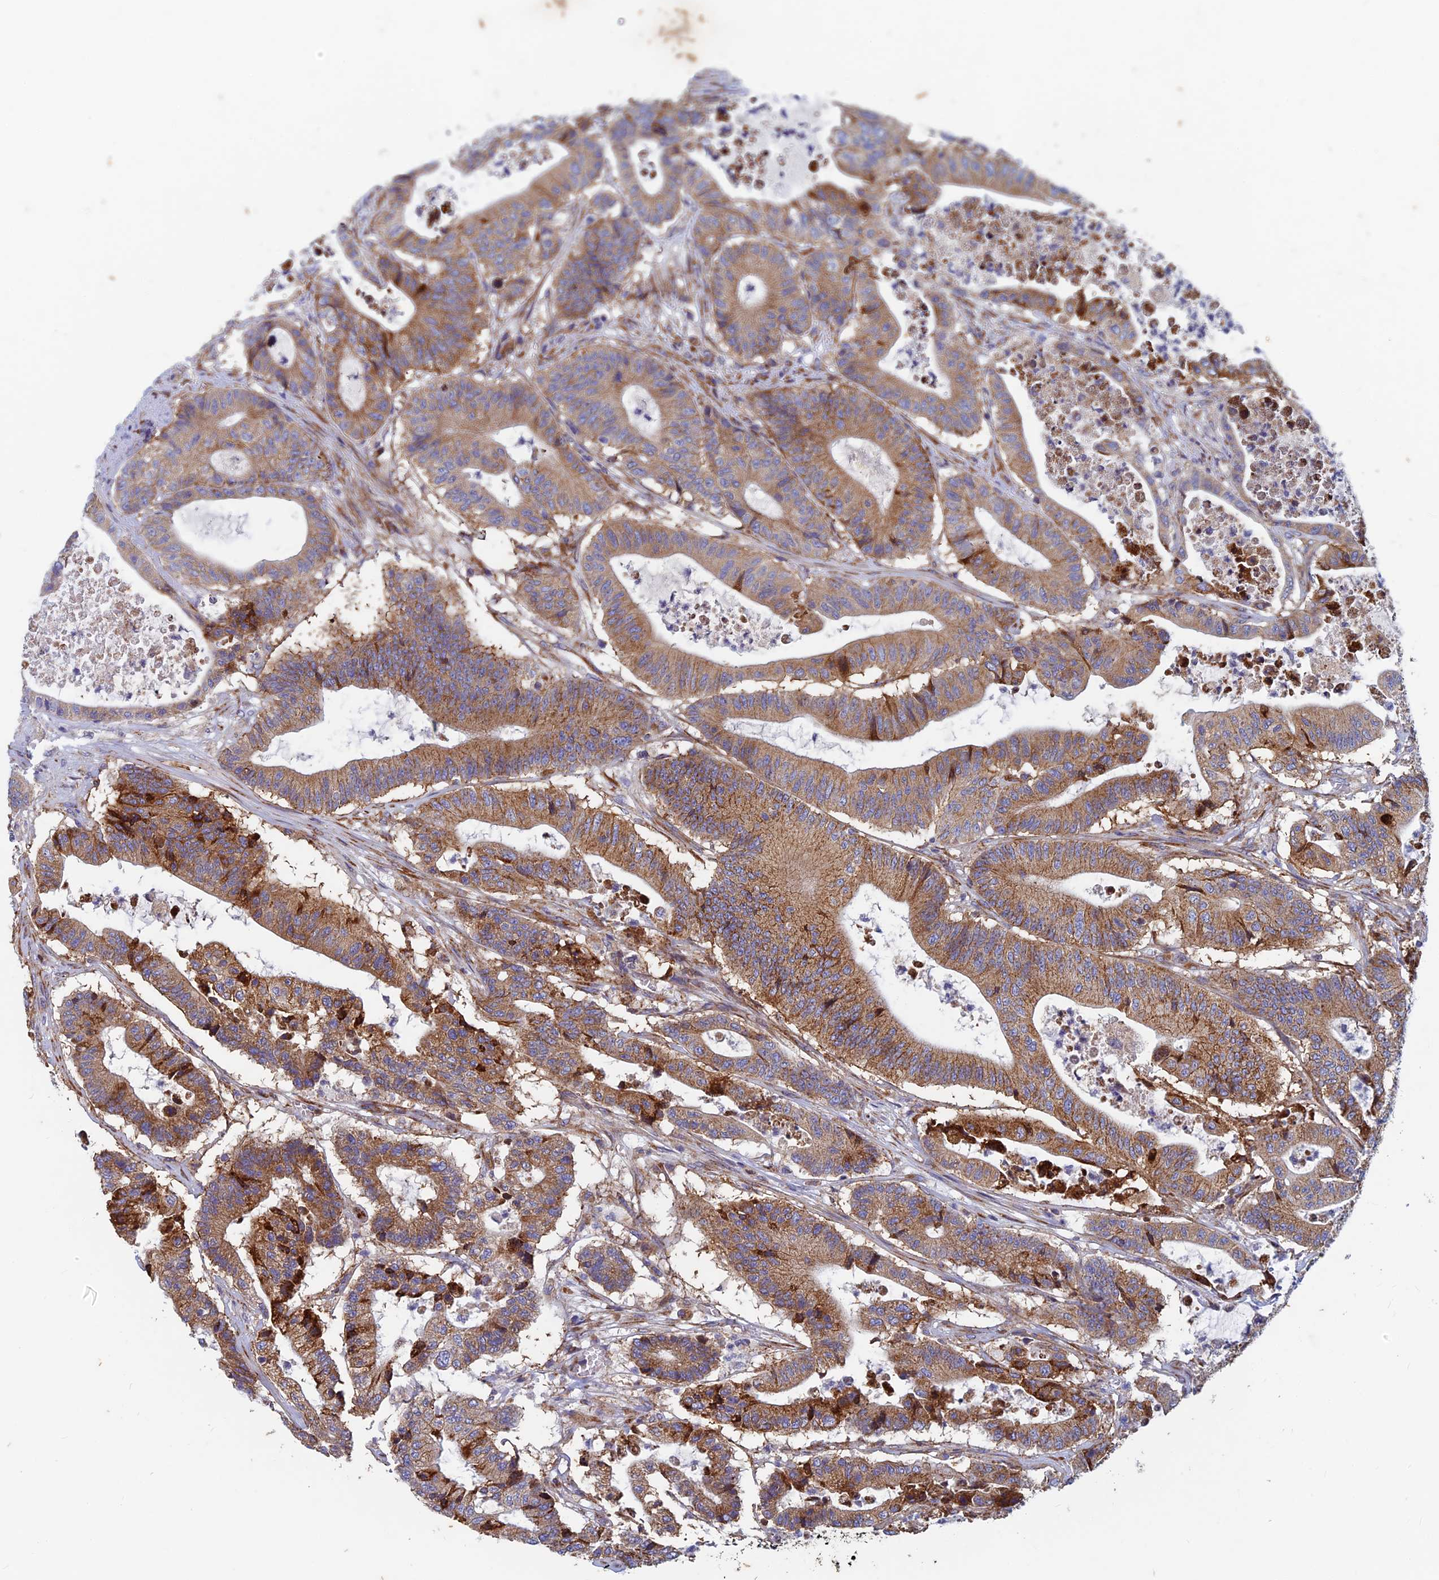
{"staining": {"intensity": "moderate", "quantity": ">75%", "location": "cytoplasmic/membranous"}, "tissue": "colorectal cancer", "cell_type": "Tumor cells", "image_type": "cancer", "snomed": [{"axis": "morphology", "description": "Adenocarcinoma, NOS"}, {"axis": "topography", "description": "Colon"}], "caption": "IHC histopathology image of neoplastic tissue: adenocarcinoma (colorectal) stained using IHC reveals medium levels of moderate protein expression localized specifically in the cytoplasmic/membranous of tumor cells, appearing as a cytoplasmic/membranous brown color.", "gene": "AP4S1", "patient": {"sex": "female", "age": 84}}